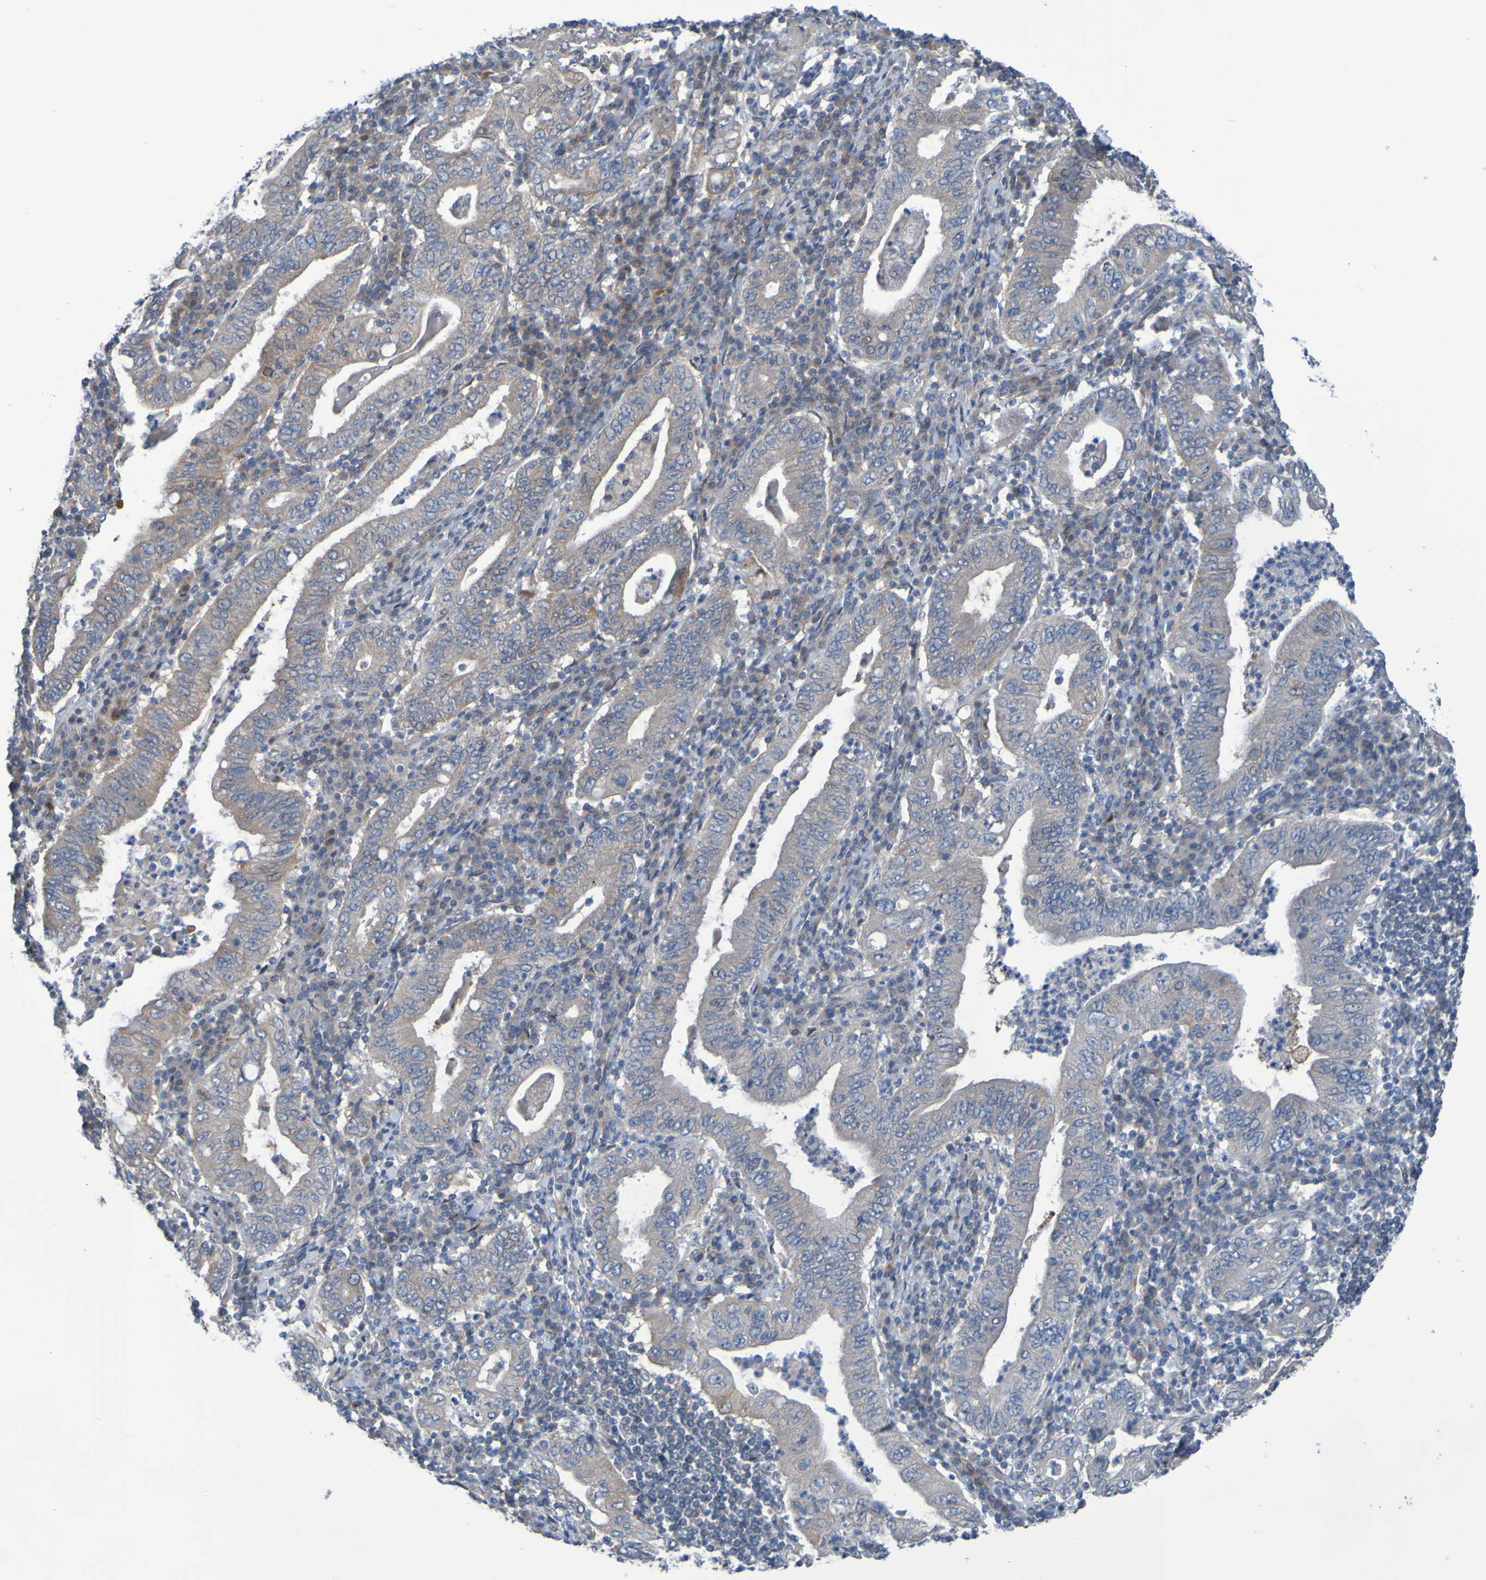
{"staining": {"intensity": "weak", "quantity": "25%-75%", "location": "cytoplasmic/membranous"}, "tissue": "stomach cancer", "cell_type": "Tumor cells", "image_type": "cancer", "snomed": [{"axis": "morphology", "description": "Normal tissue, NOS"}, {"axis": "morphology", "description": "Adenocarcinoma, NOS"}, {"axis": "topography", "description": "Esophagus"}, {"axis": "topography", "description": "Stomach, upper"}, {"axis": "topography", "description": "Peripheral nerve tissue"}], "caption": "Tumor cells show low levels of weak cytoplasmic/membranous expression in about 25%-75% of cells in stomach cancer.", "gene": "NPRL3", "patient": {"sex": "male", "age": 62}}